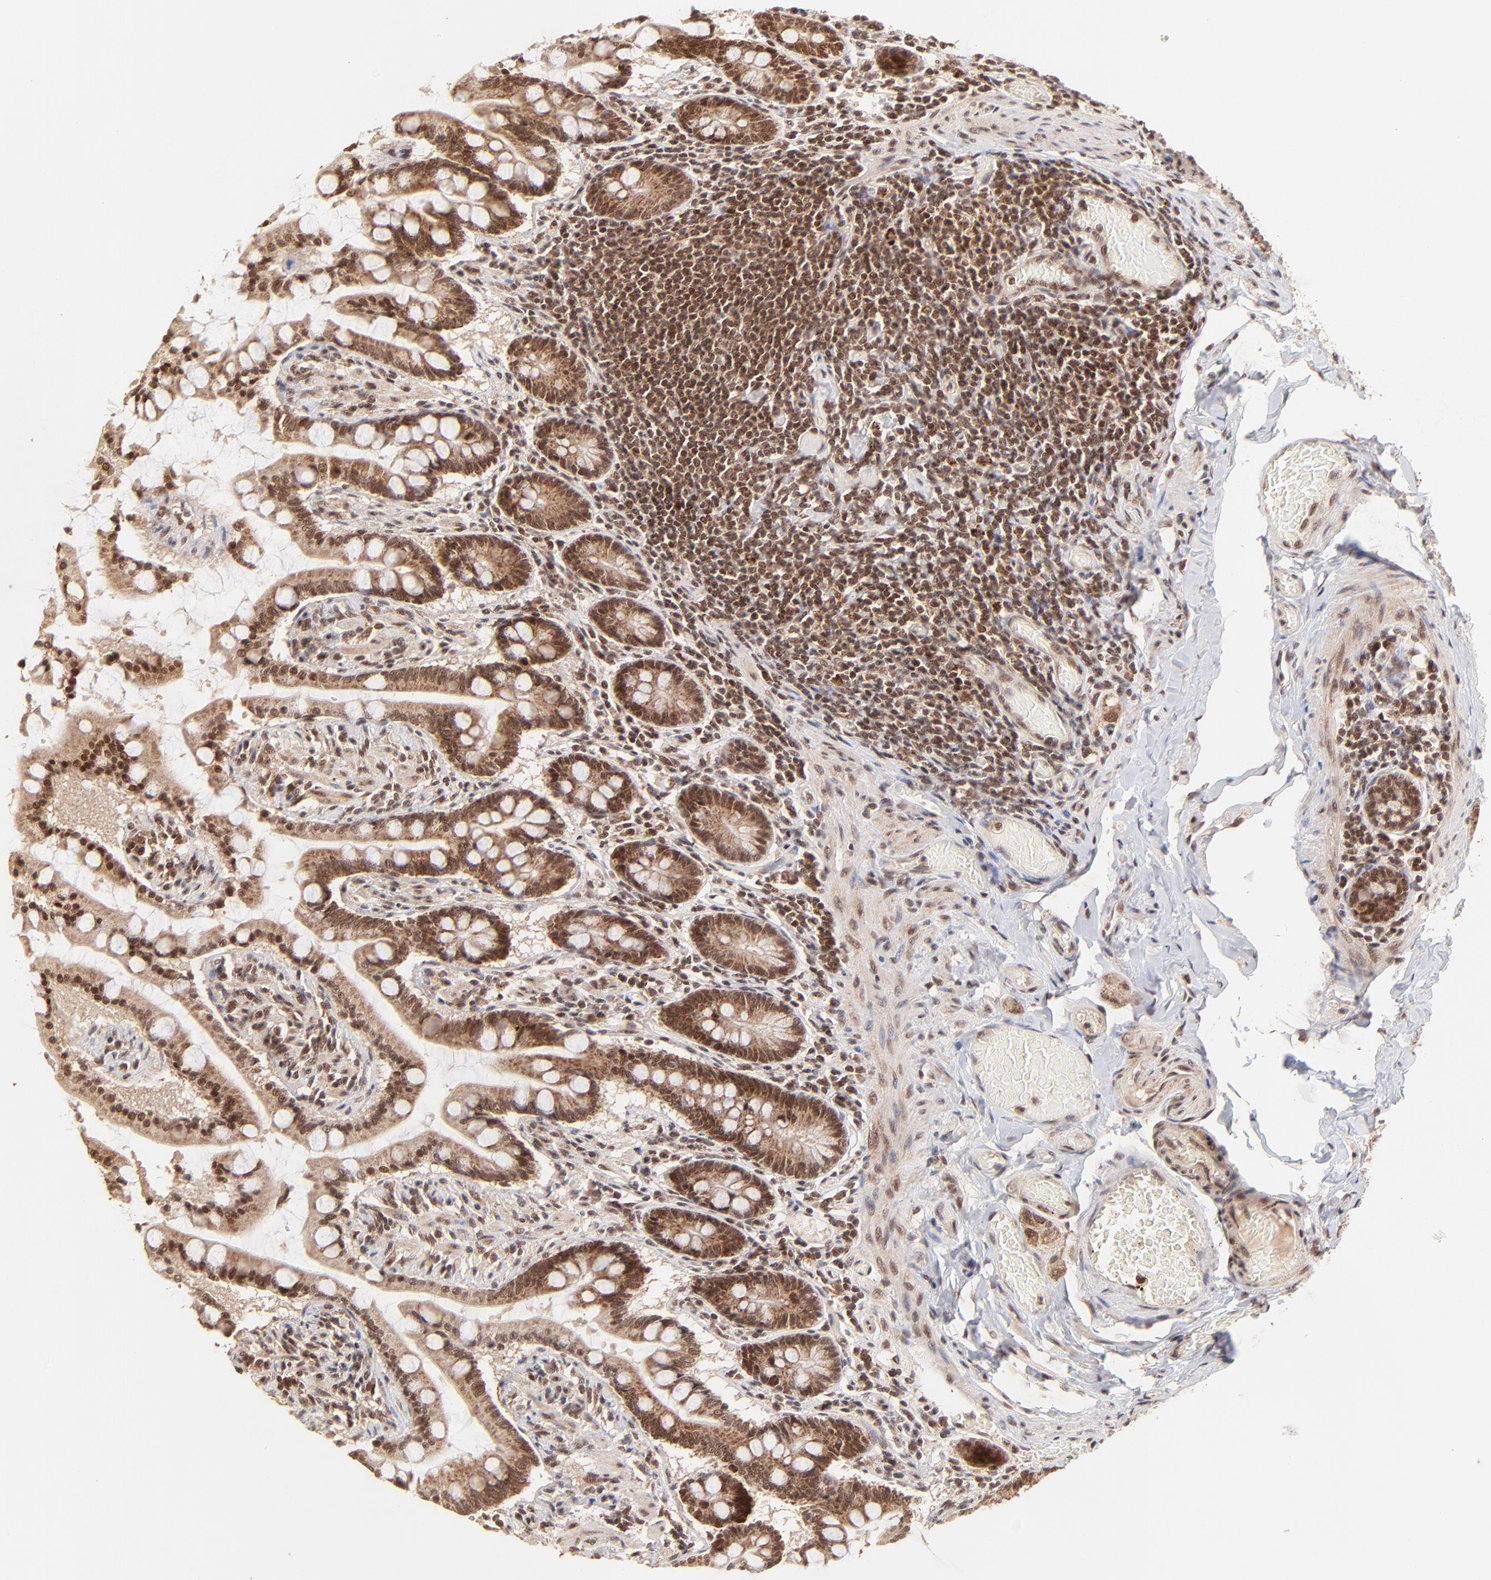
{"staining": {"intensity": "strong", "quantity": ">75%", "location": "cytoplasmic/membranous"}, "tissue": "small intestine", "cell_type": "Glandular cells", "image_type": "normal", "snomed": [{"axis": "morphology", "description": "Normal tissue, NOS"}, {"axis": "topography", "description": "Small intestine"}], "caption": "Immunohistochemical staining of benign small intestine reveals strong cytoplasmic/membranous protein positivity in approximately >75% of glandular cells. The protein of interest is shown in brown color, while the nuclei are stained blue.", "gene": "MED15", "patient": {"sex": "male", "age": 41}}